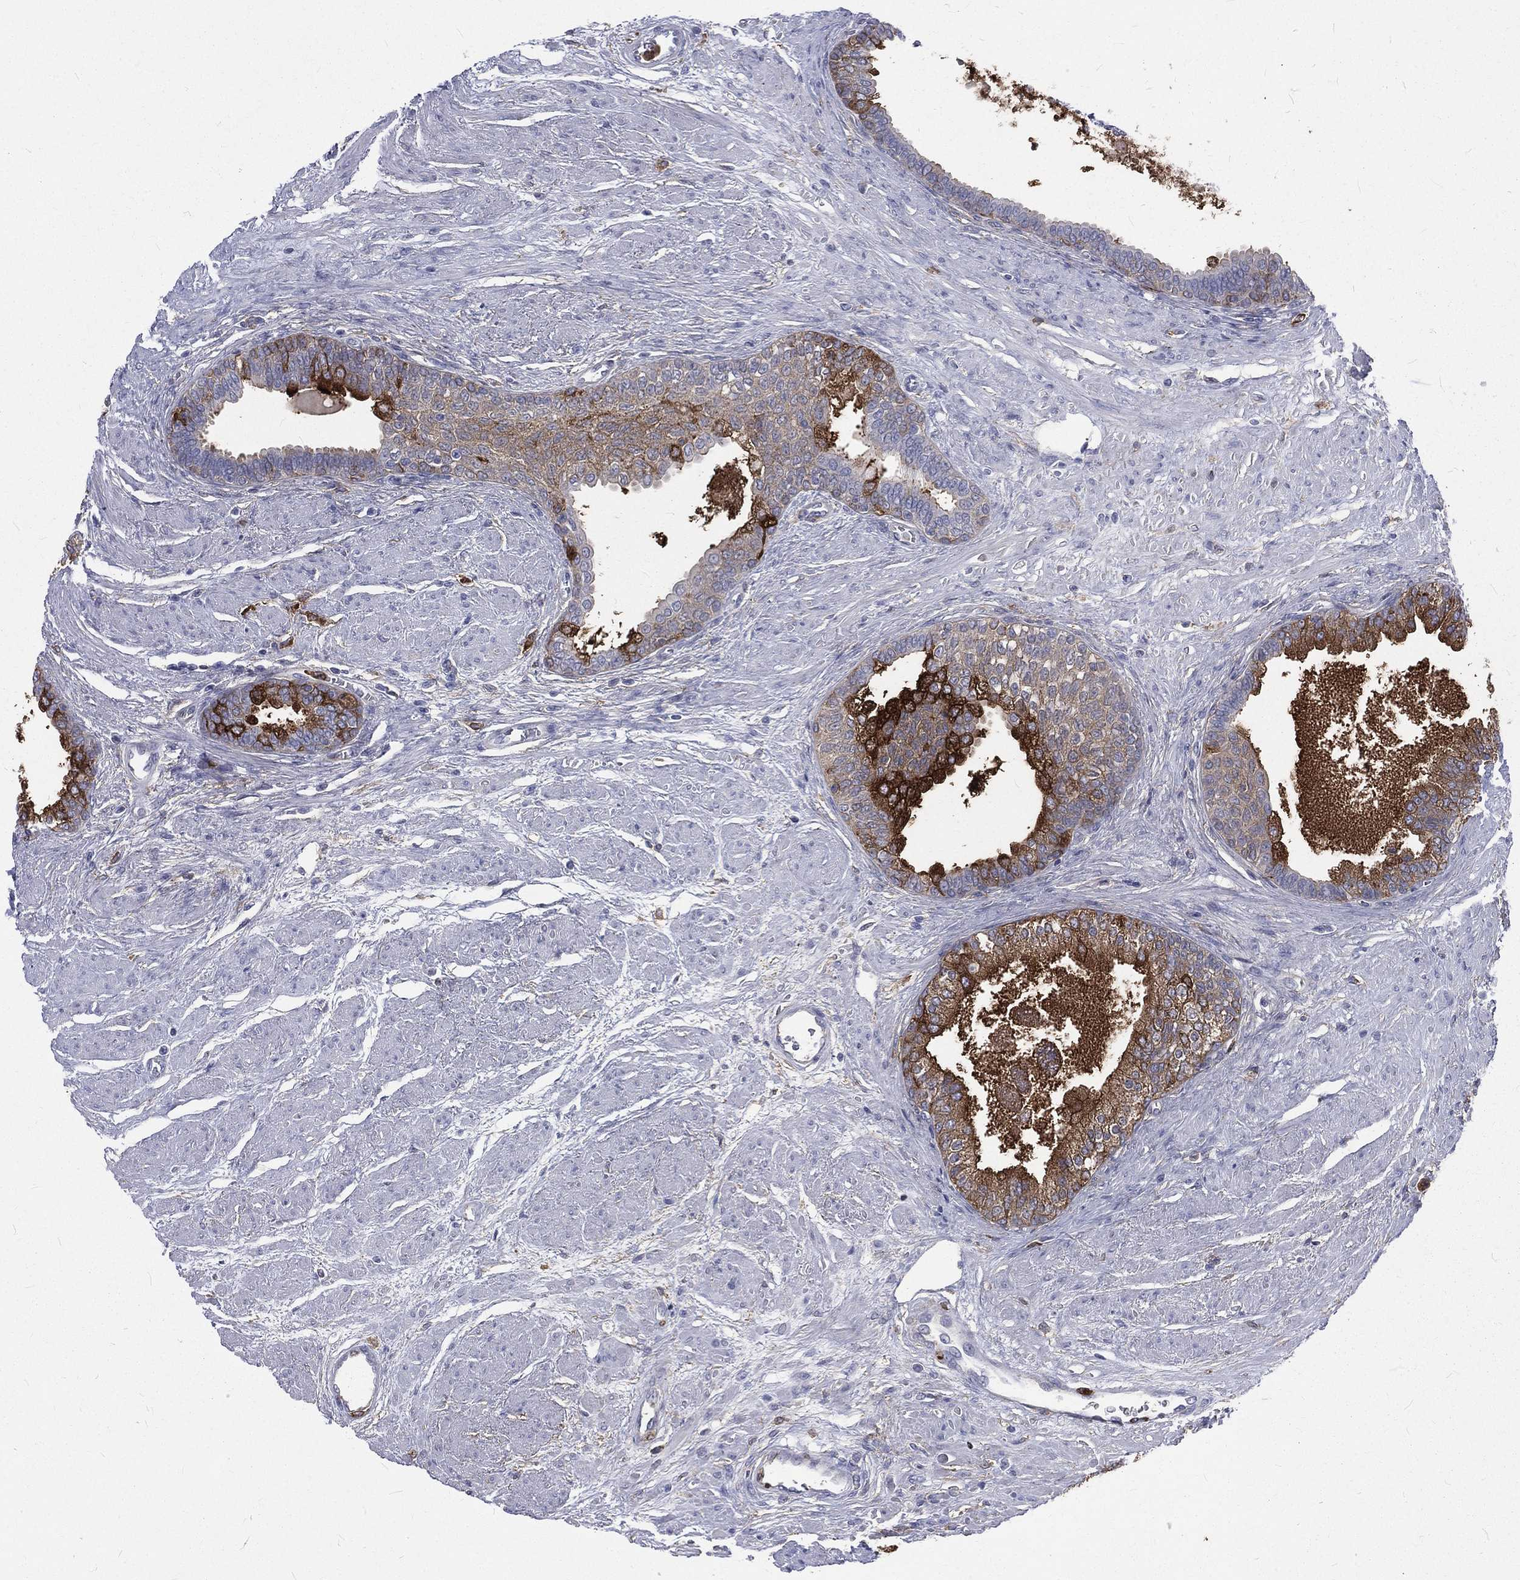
{"staining": {"intensity": "strong", "quantity": "25%-75%", "location": "cytoplasmic/membranous"}, "tissue": "prostate cancer", "cell_type": "Tumor cells", "image_type": "cancer", "snomed": [{"axis": "morphology", "description": "Adenocarcinoma, NOS"}, {"axis": "topography", "description": "Prostate and seminal vesicle, NOS"}, {"axis": "topography", "description": "Prostate"}], "caption": "Protein staining by IHC displays strong cytoplasmic/membranous staining in approximately 25%-75% of tumor cells in prostate cancer. (DAB IHC, brown staining for protein, blue staining for nuclei).", "gene": "BASP1", "patient": {"sex": "male", "age": 62}}